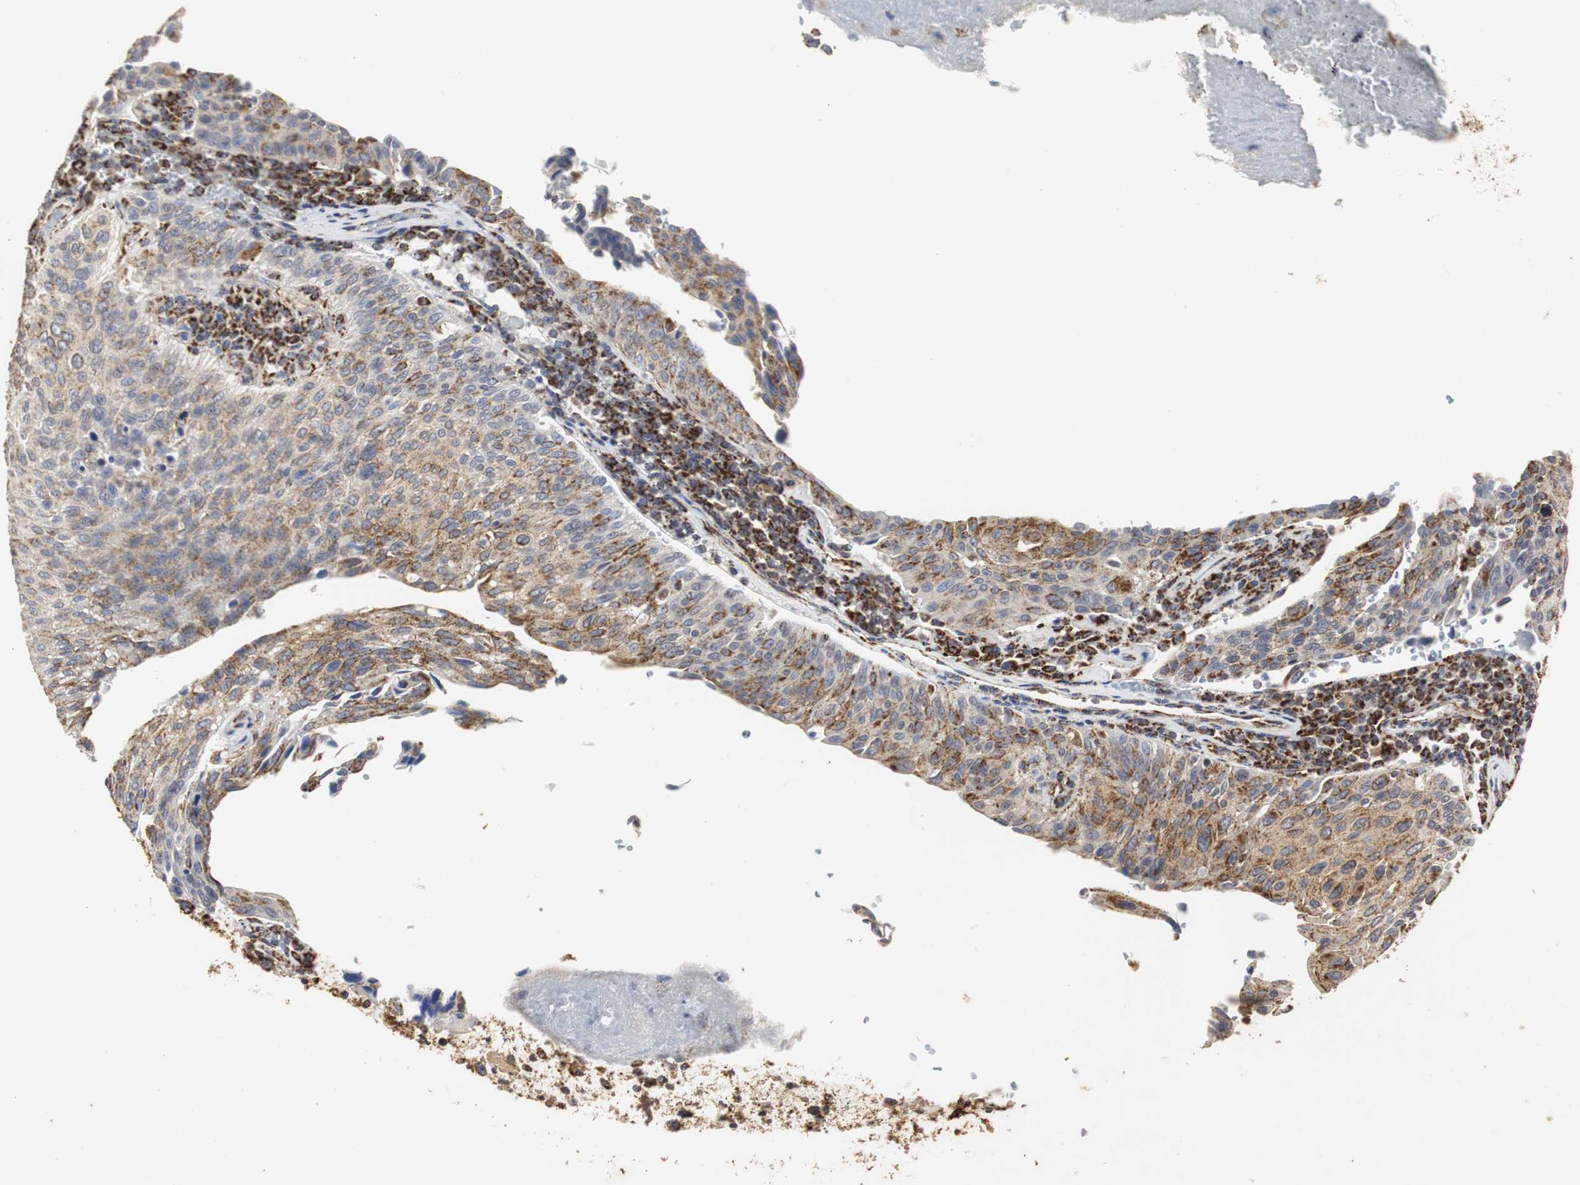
{"staining": {"intensity": "moderate", "quantity": ">75%", "location": "cytoplasmic/membranous"}, "tissue": "urothelial cancer", "cell_type": "Tumor cells", "image_type": "cancer", "snomed": [{"axis": "morphology", "description": "Urothelial carcinoma, High grade"}, {"axis": "topography", "description": "Urinary bladder"}], "caption": "Moderate cytoplasmic/membranous expression for a protein is appreciated in approximately >75% of tumor cells of urothelial cancer using IHC.", "gene": "HSD17B10", "patient": {"sex": "male", "age": 66}}